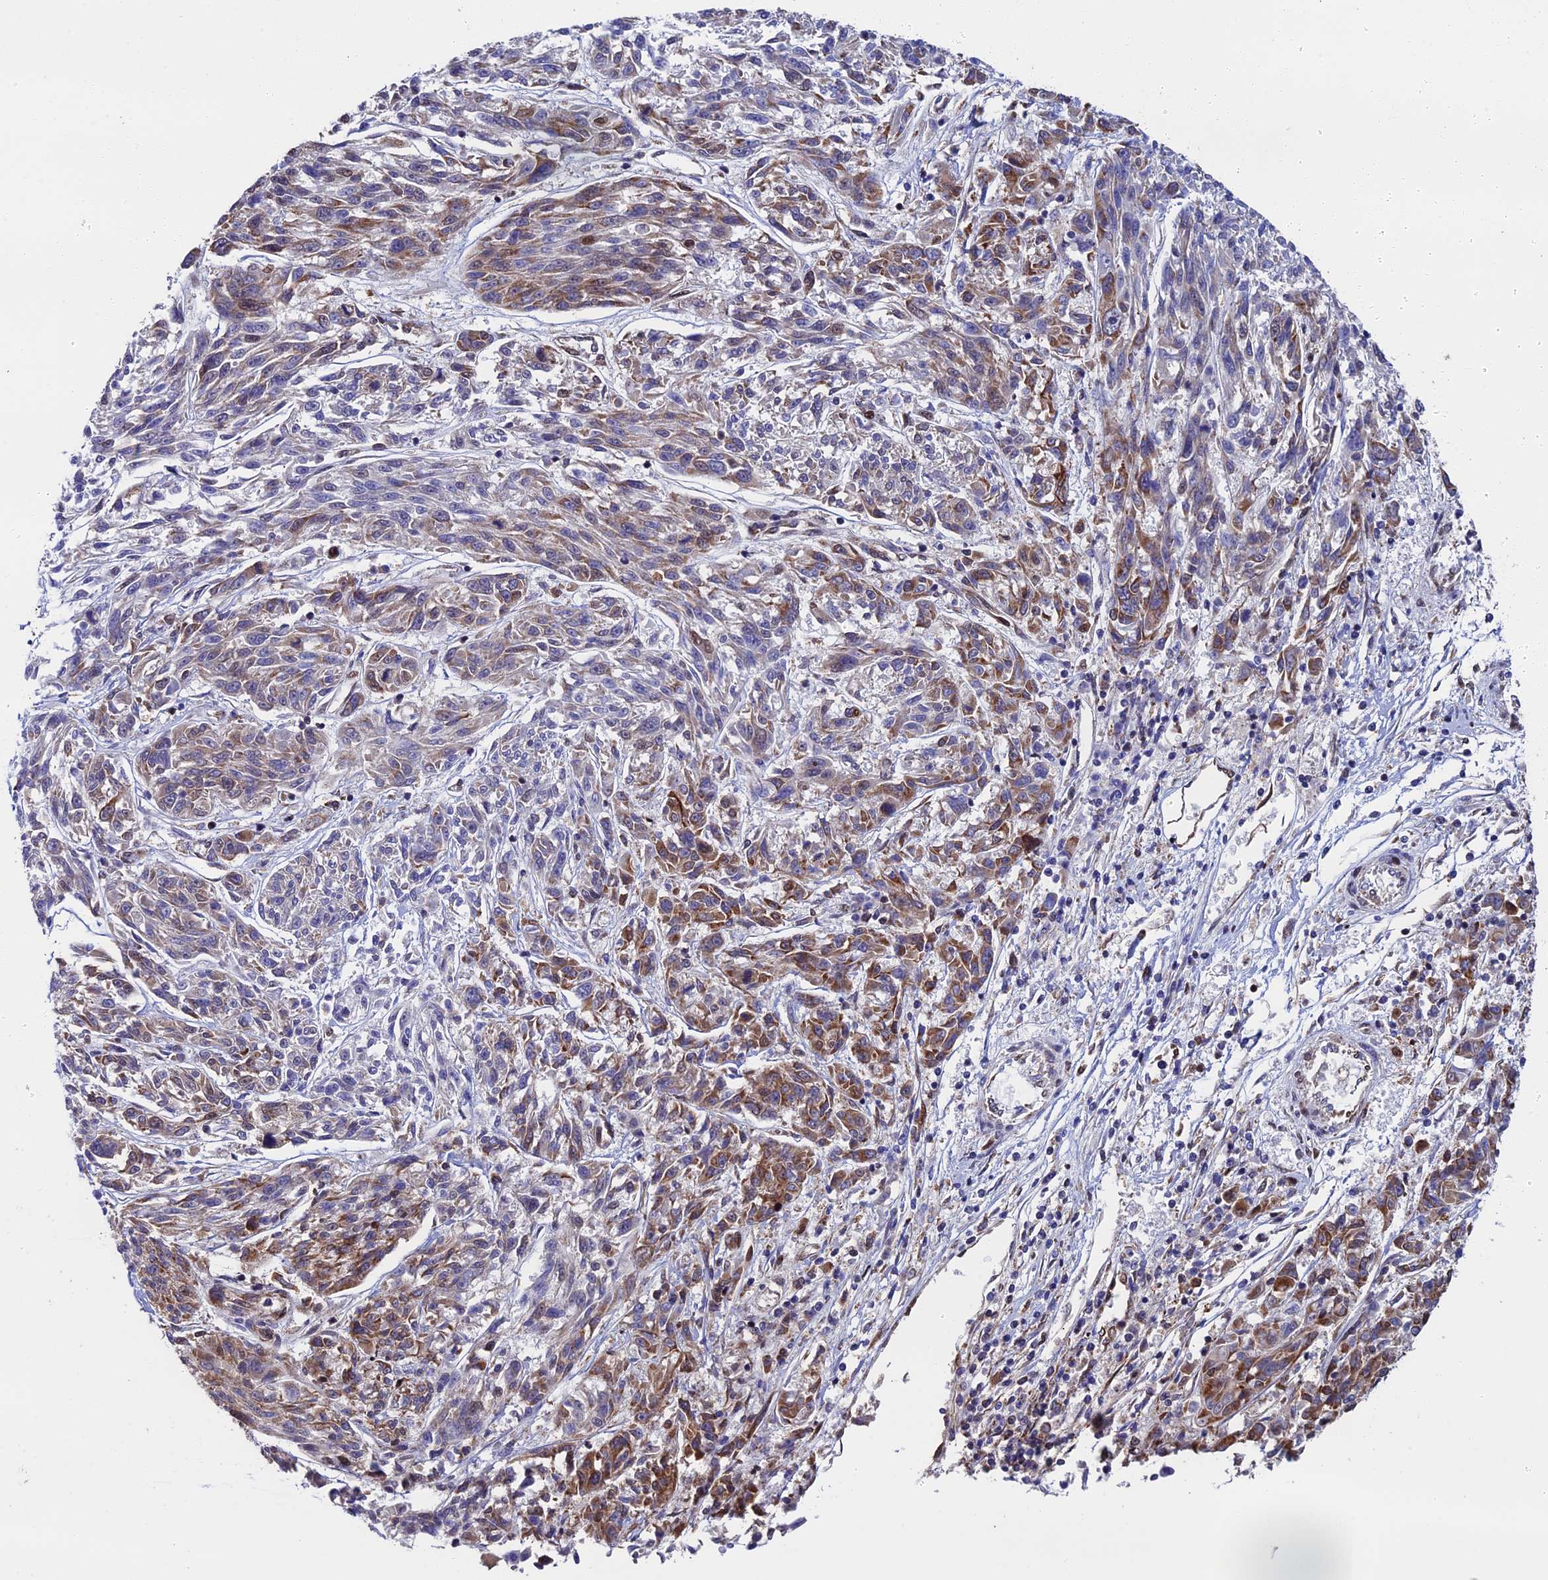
{"staining": {"intensity": "moderate", "quantity": "25%-75%", "location": "cytoplasmic/membranous"}, "tissue": "melanoma", "cell_type": "Tumor cells", "image_type": "cancer", "snomed": [{"axis": "morphology", "description": "Malignant melanoma, NOS"}, {"axis": "topography", "description": "Skin"}], "caption": "Moderate cytoplasmic/membranous protein positivity is seen in about 25%-75% of tumor cells in malignant melanoma. (DAB = brown stain, brightfield microscopy at high magnification).", "gene": "SLC9A5", "patient": {"sex": "male", "age": 53}}